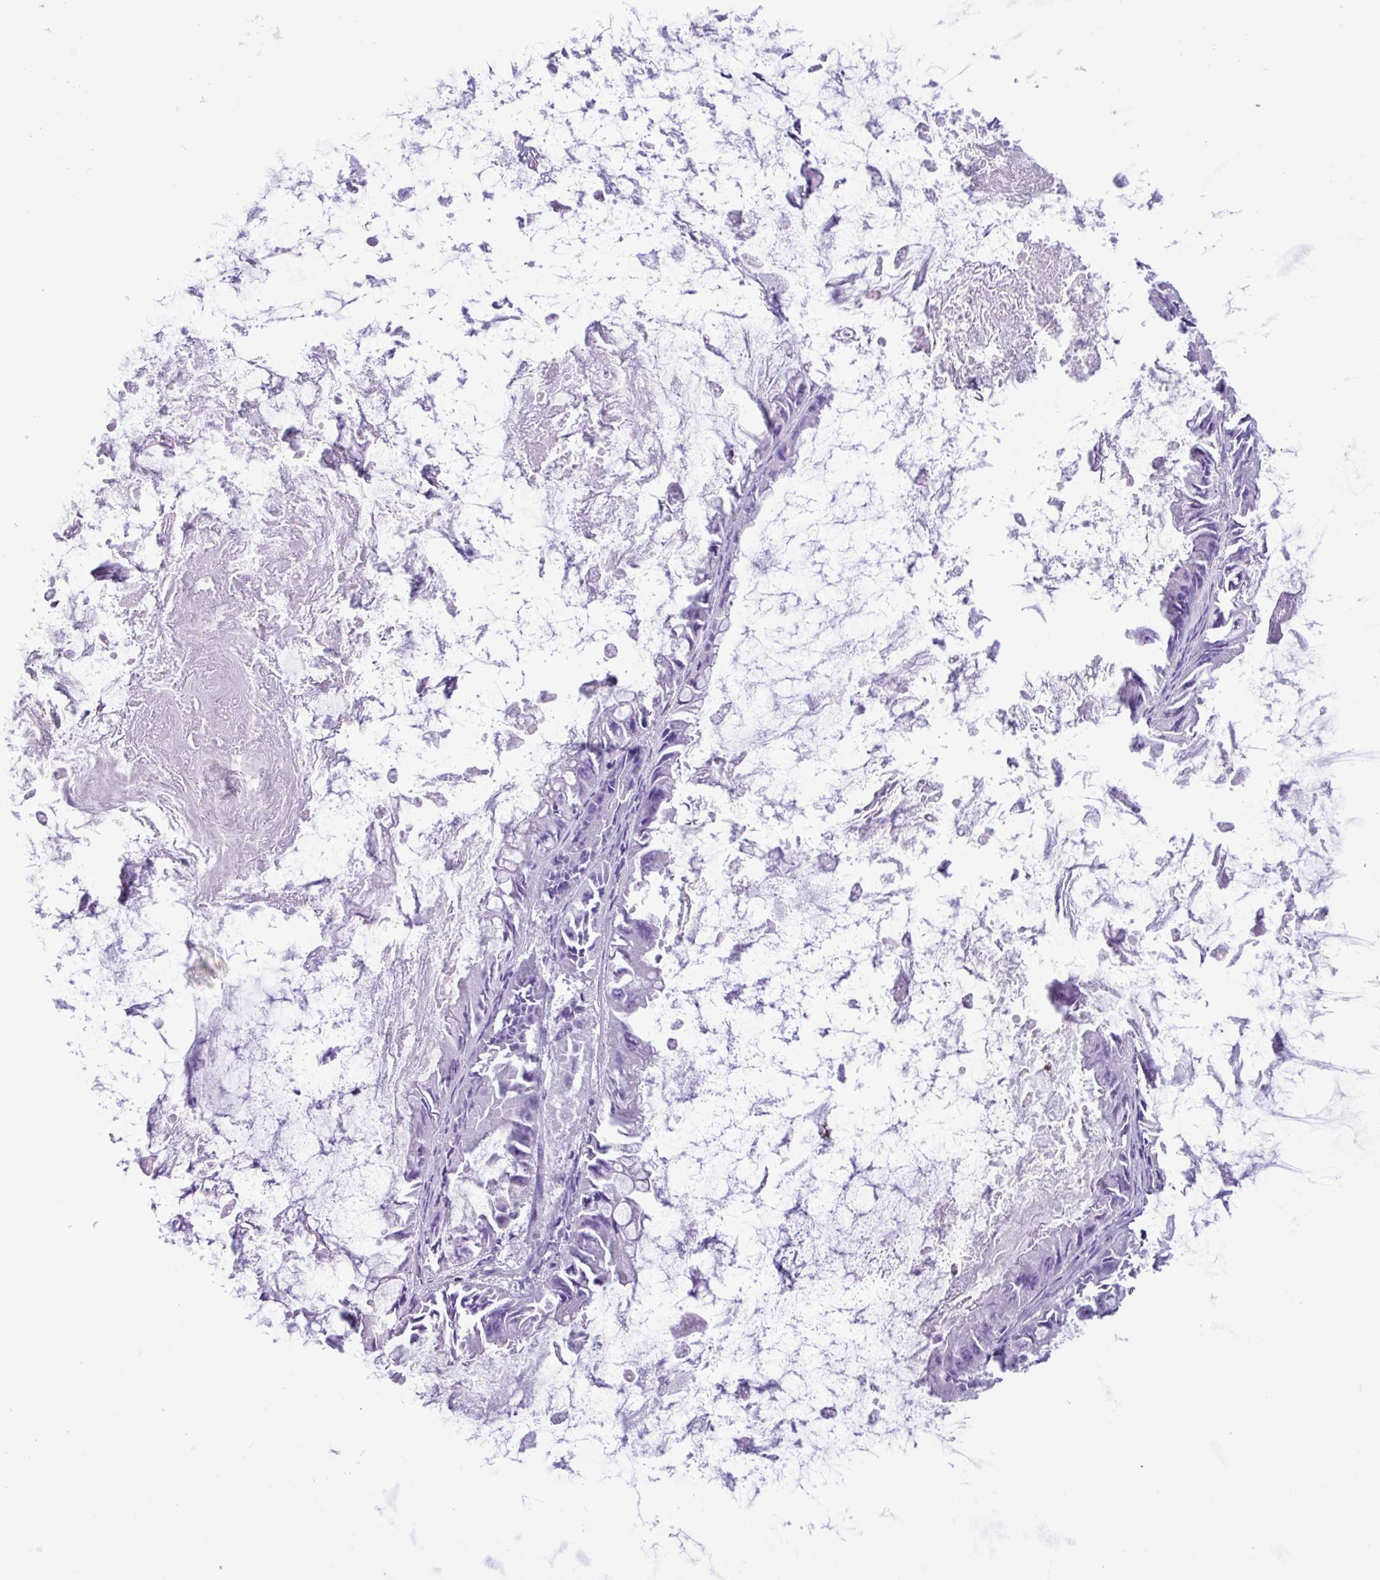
{"staining": {"intensity": "negative", "quantity": "none", "location": "none"}, "tissue": "ovarian cancer", "cell_type": "Tumor cells", "image_type": "cancer", "snomed": [{"axis": "morphology", "description": "Cystadenocarcinoma, mucinous, NOS"}, {"axis": "topography", "description": "Ovary"}], "caption": "A high-resolution image shows immunohistochemistry staining of ovarian cancer (mucinous cystadenocarcinoma), which demonstrates no significant staining in tumor cells.", "gene": "PPP1R18", "patient": {"sex": "female", "age": 61}}